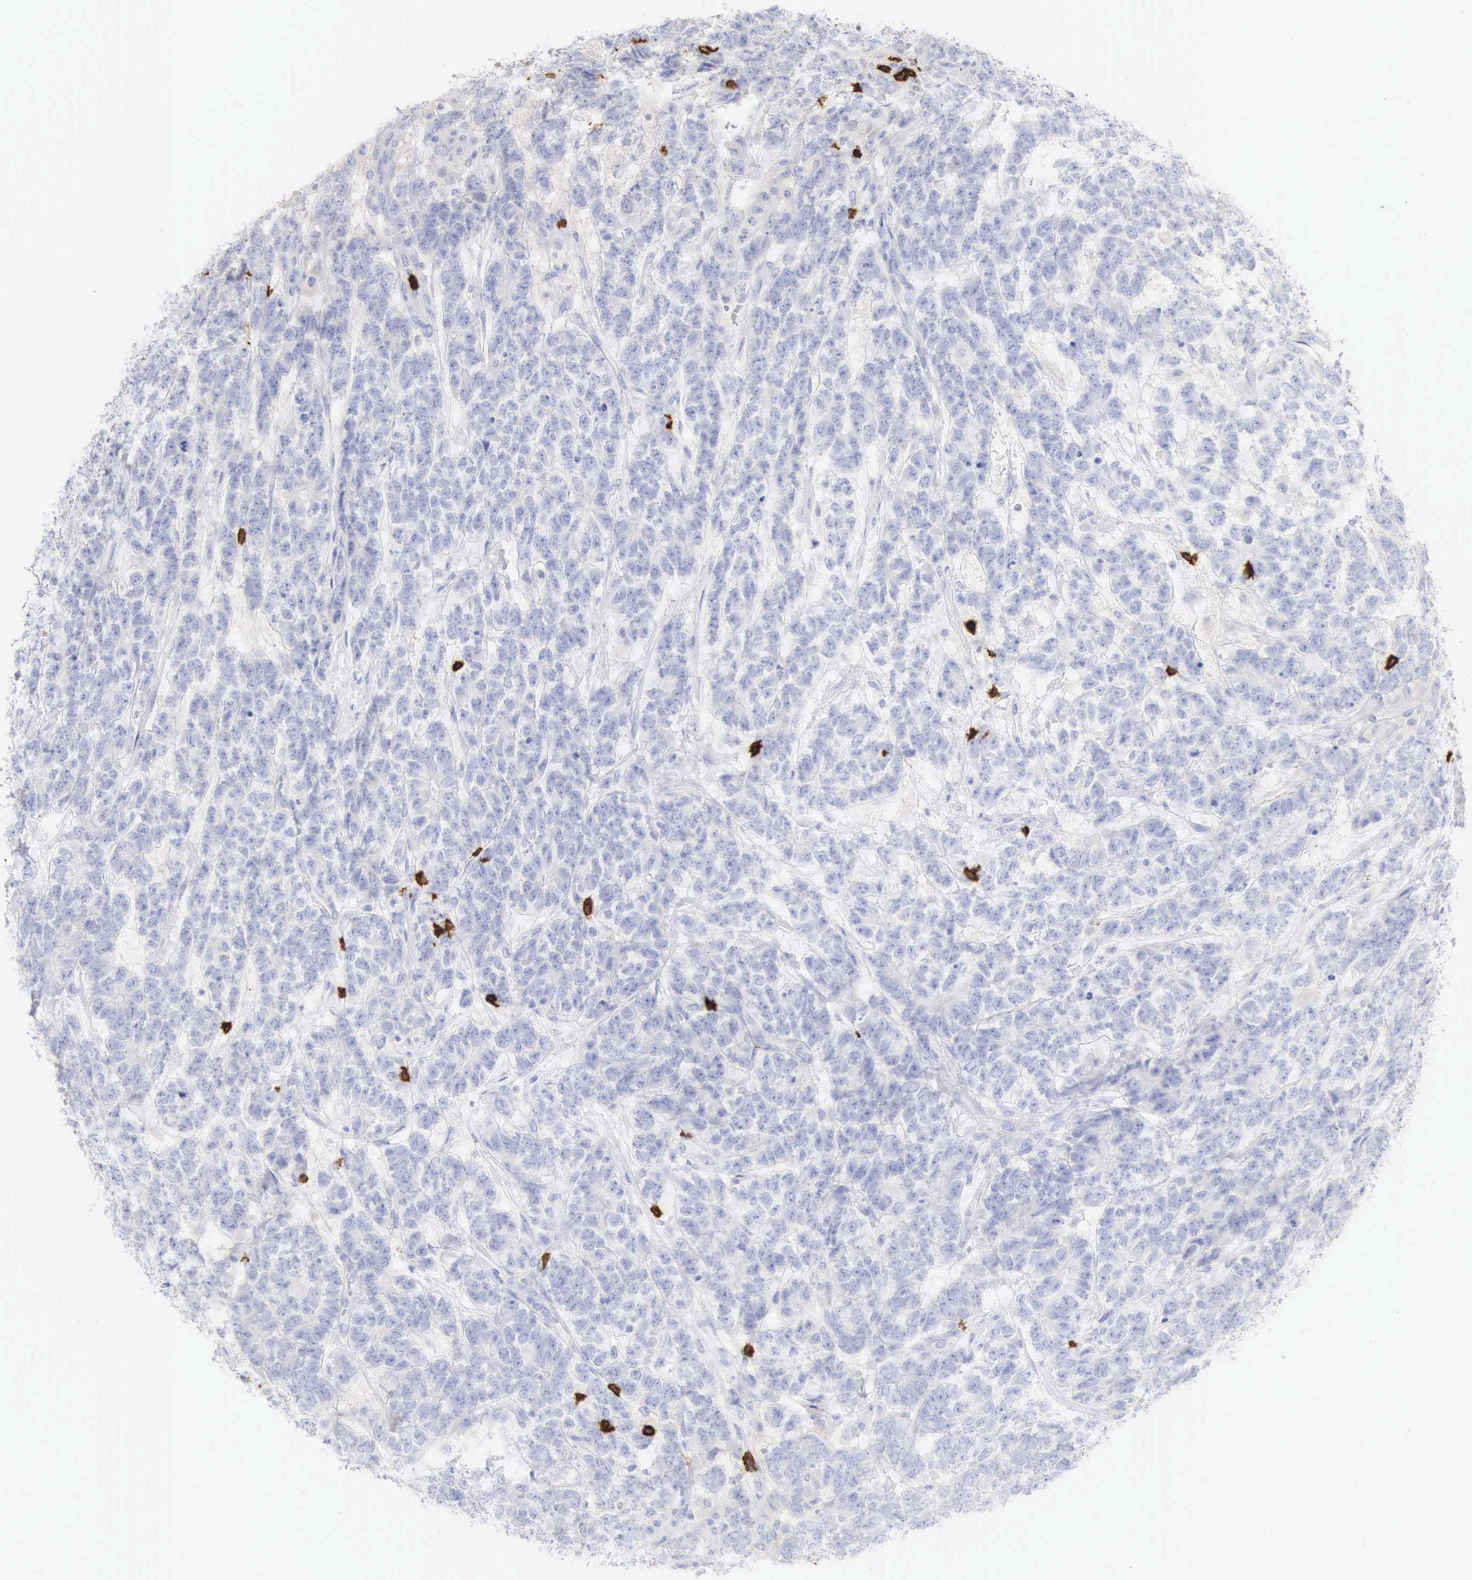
{"staining": {"intensity": "negative", "quantity": "none", "location": "none"}, "tissue": "testis cancer", "cell_type": "Tumor cells", "image_type": "cancer", "snomed": [{"axis": "morphology", "description": "Carcinoma, Embryonal, NOS"}, {"axis": "topography", "description": "Testis"}], "caption": "Tumor cells show no significant protein positivity in testis embryonal carcinoma.", "gene": "CD8A", "patient": {"sex": "male", "age": 26}}